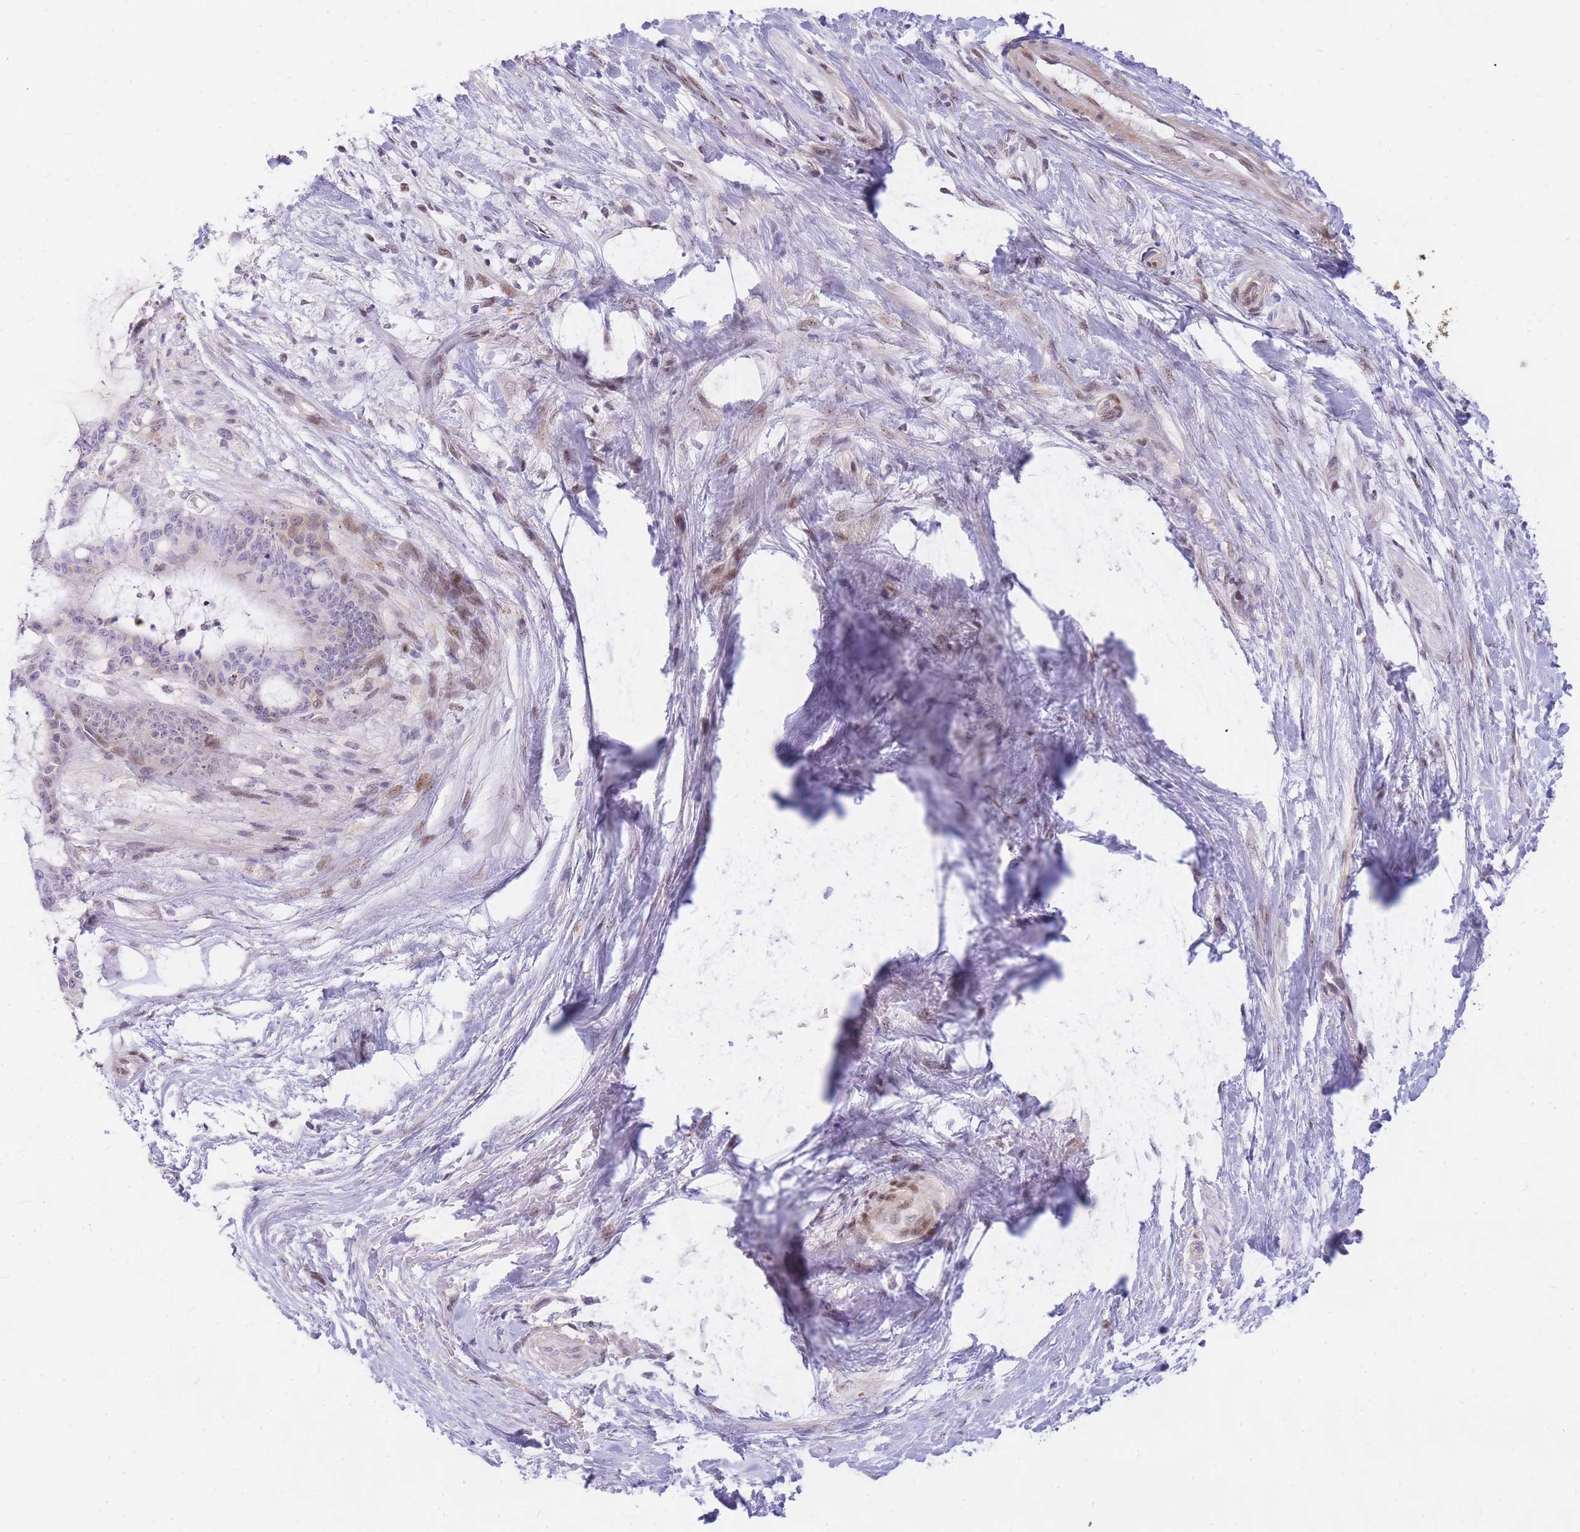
{"staining": {"intensity": "negative", "quantity": "none", "location": "none"}, "tissue": "liver cancer", "cell_type": "Tumor cells", "image_type": "cancer", "snomed": [{"axis": "morphology", "description": "Normal tissue, NOS"}, {"axis": "morphology", "description": "Cholangiocarcinoma"}, {"axis": "topography", "description": "Liver"}, {"axis": "topography", "description": "Peripheral nerve tissue"}], "caption": "Immunohistochemical staining of liver cancer (cholangiocarcinoma) shows no significant positivity in tumor cells.", "gene": "TLE2", "patient": {"sex": "female", "age": 73}}